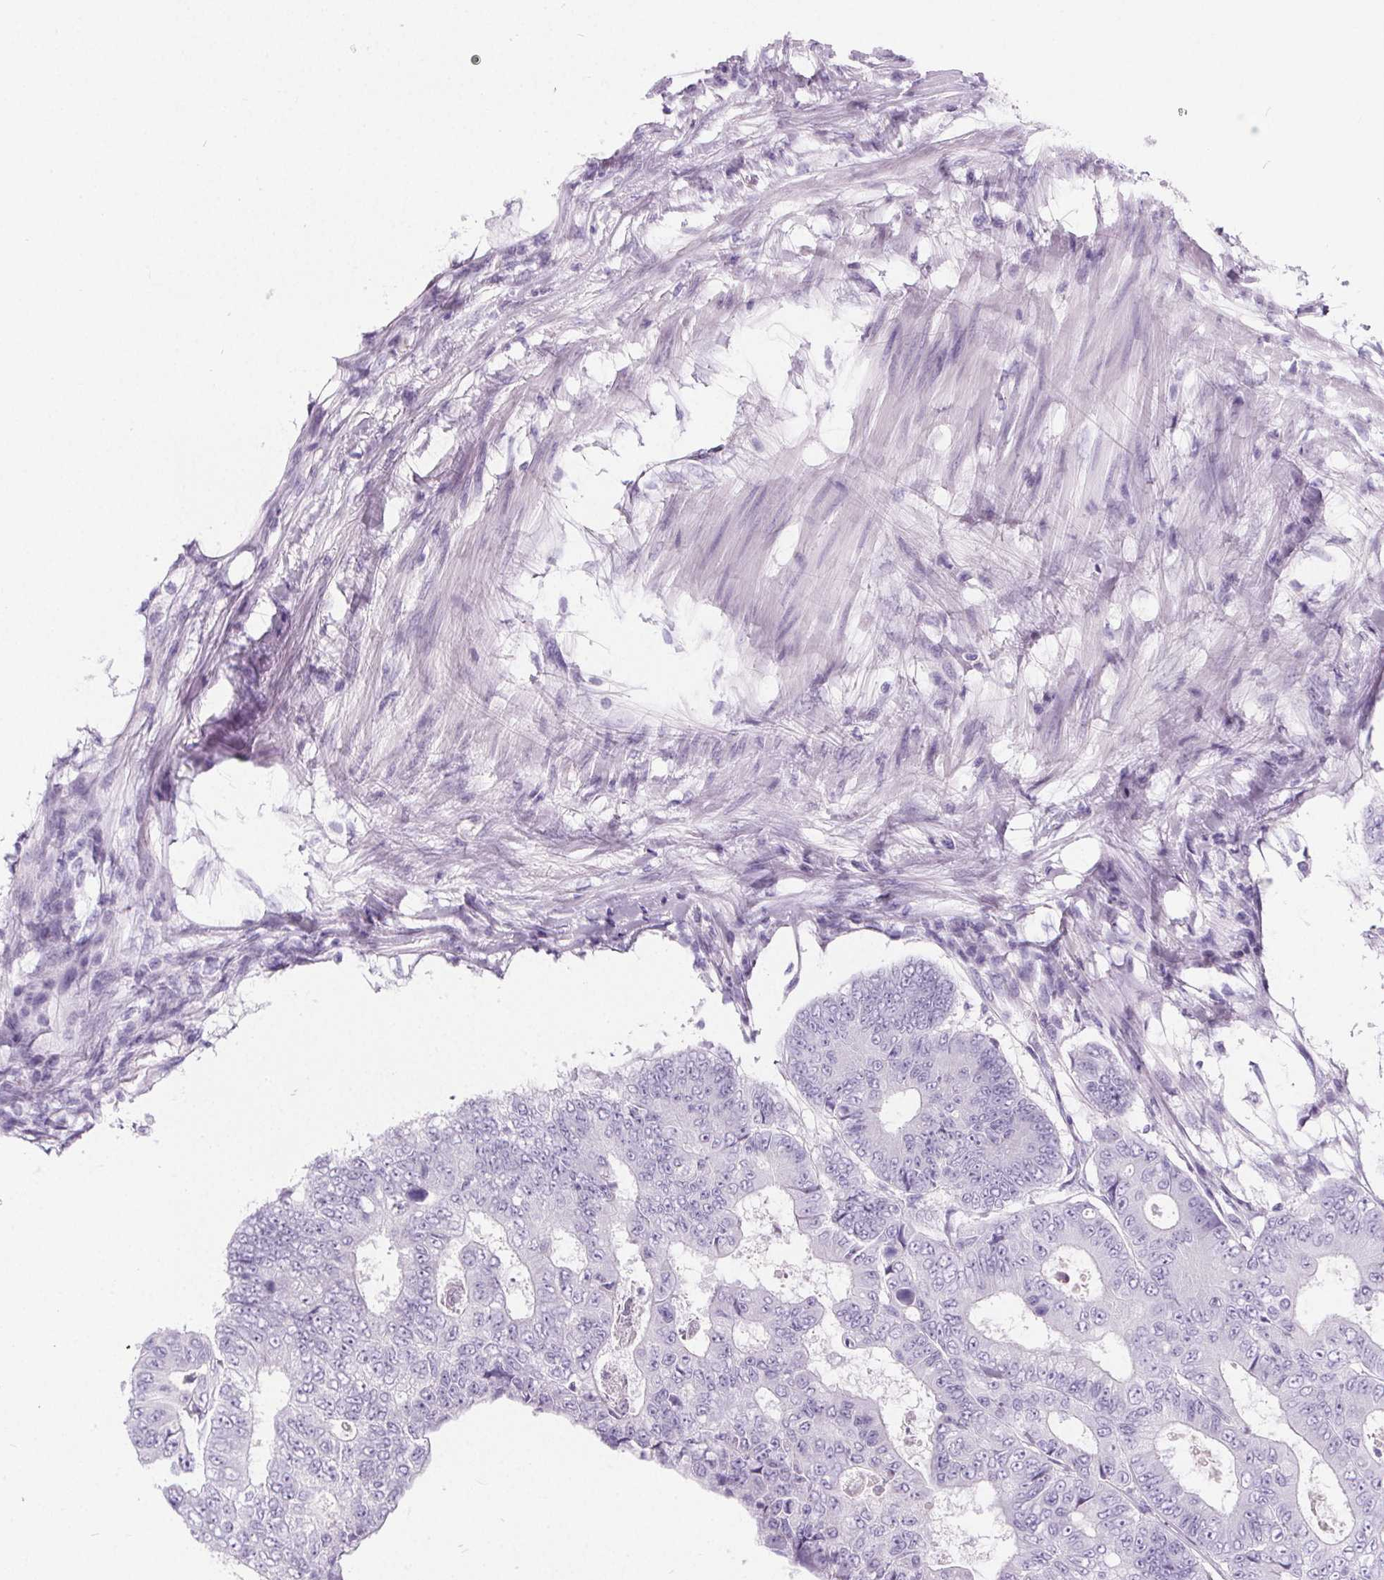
{"staining": {"intensity": "negative", "quantity": "none", "location": "none"}, "tissue": "colorectal cancer", "cell_type": "Tumor cells", "image_type": "cancer", "snomed": [{"axis": "morphology", "description": "Adenocarcinoma, NOS"}, {"axis": "topography", "description": "Colon"}], "caption": "Protein analysis of adenocarcinoma (colorectal) exhibits no significant expression in tumor cells. Nuclei are stained in blue.", "gene": "ADRB1", "patient": {"sex": "female", "age": 48}}